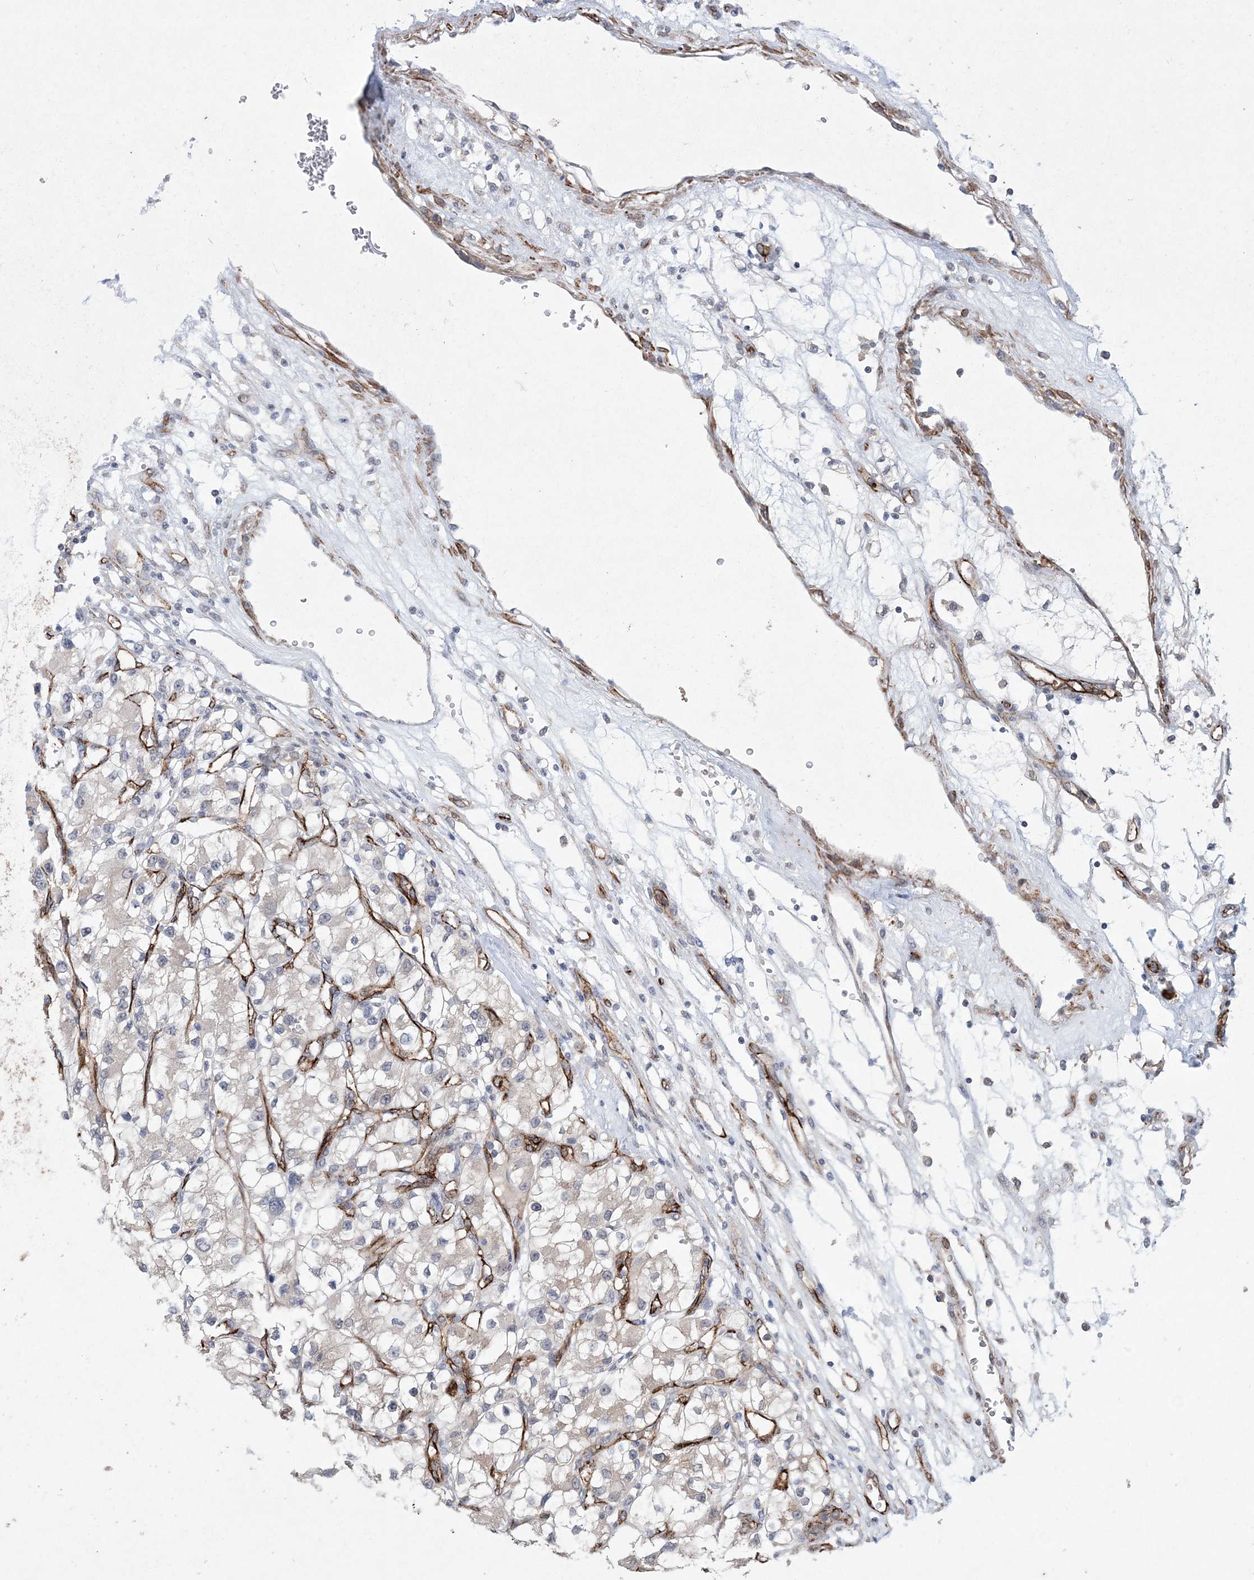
{"staining": {"intensity": "negative", "quantity": "none", "location": "none"}, "tissue": "renal cancer", "cell_type": "Tumor cells", "image_type": "cancer", "snomed": [{"axis": "morphology", "description": "Adenocarcinoma, NOS"}, {"axis": "topography", "description": "Kidney"}], "caption": "The immunohistochemistry photomicrograph has no significant staining in tumor cells of renal cancer (adenocarcinoma) tissue.", "gene": "DPCD", "patient": {"sex": "female", "age": 57}}